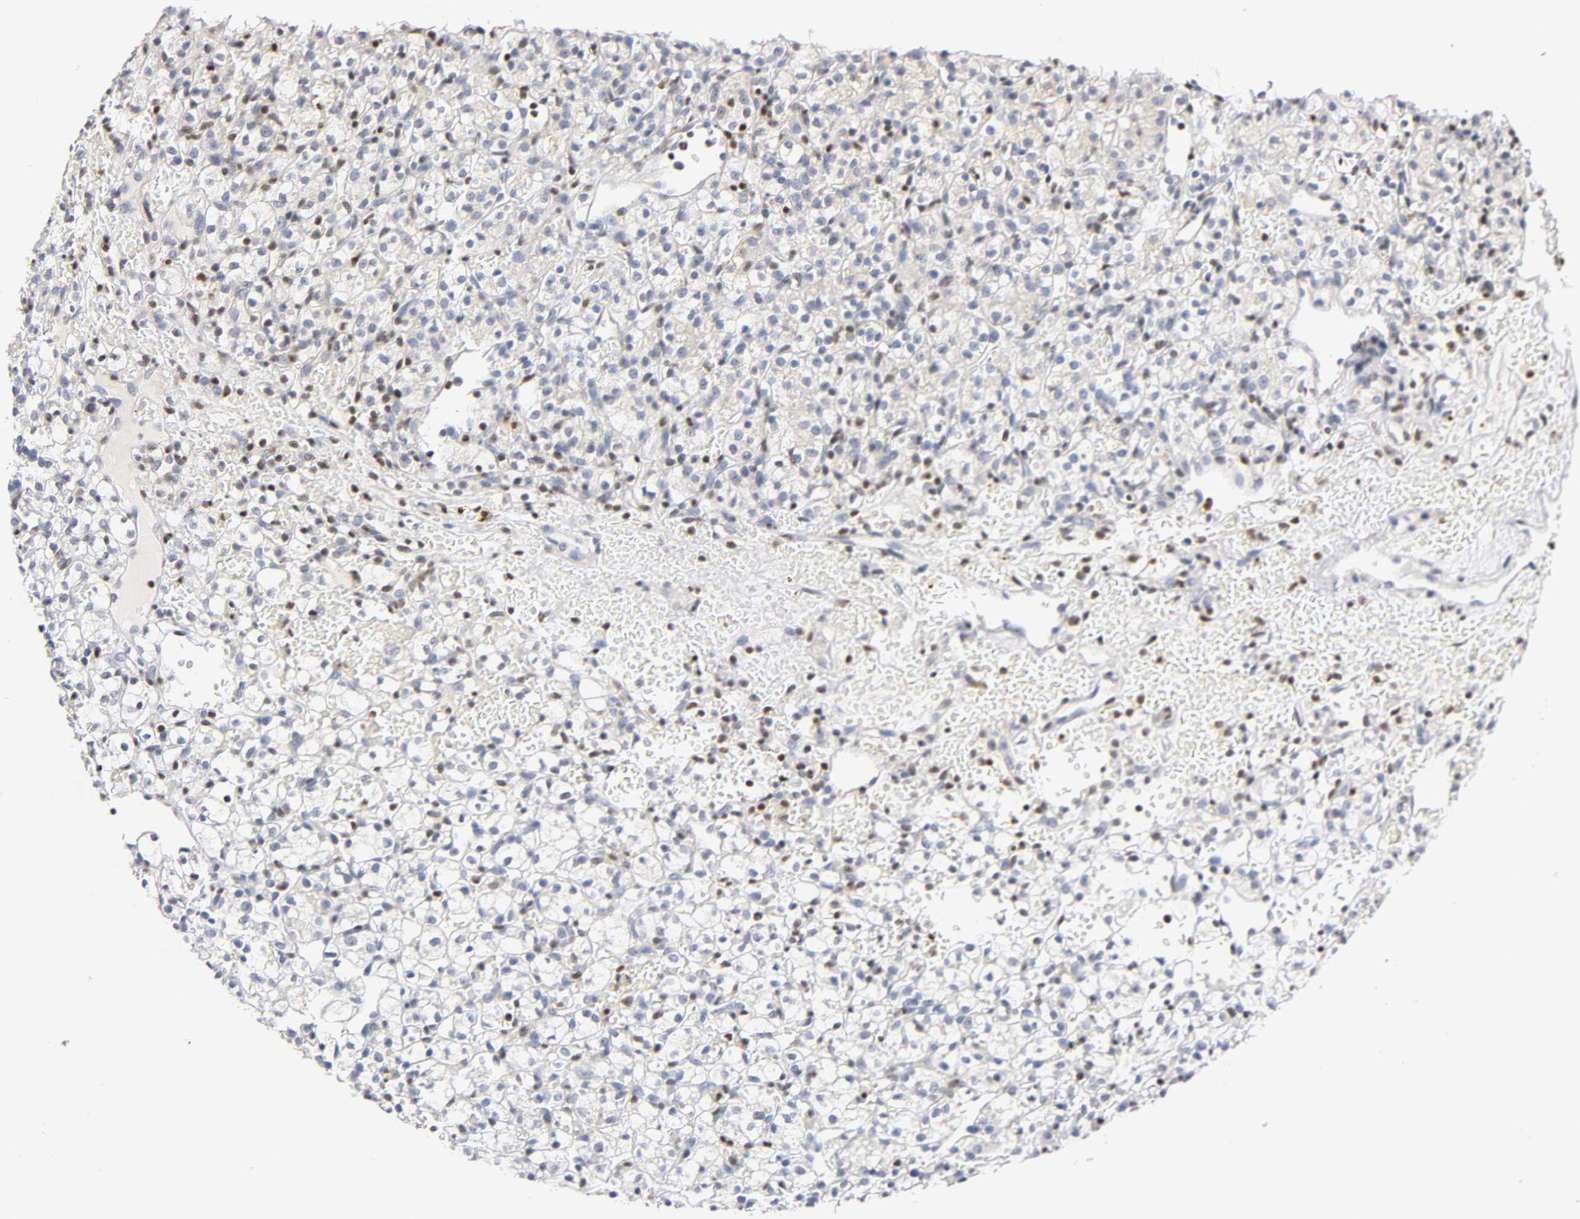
{"staining": {"intensity": "negative", "quantity": "none", "location": "none"}, "tissue": "renal cancer", "cell_type": "Tumor cells", "image_type": "cancer", "snomed": [{"axis": "morphology", "description": "Adenocarcinoma, NOS"}, {"axis": "topography", "description": "Kidney"}], "caption": "The micrograph shows no staining of tumor cells in renal cancer (adenocarcinoma). (Immunohistochemistry (ihc), brightfield microscopy, high magnification).", "gene": "RUNX1", "patient": {"sex": "female", "age": 60}}